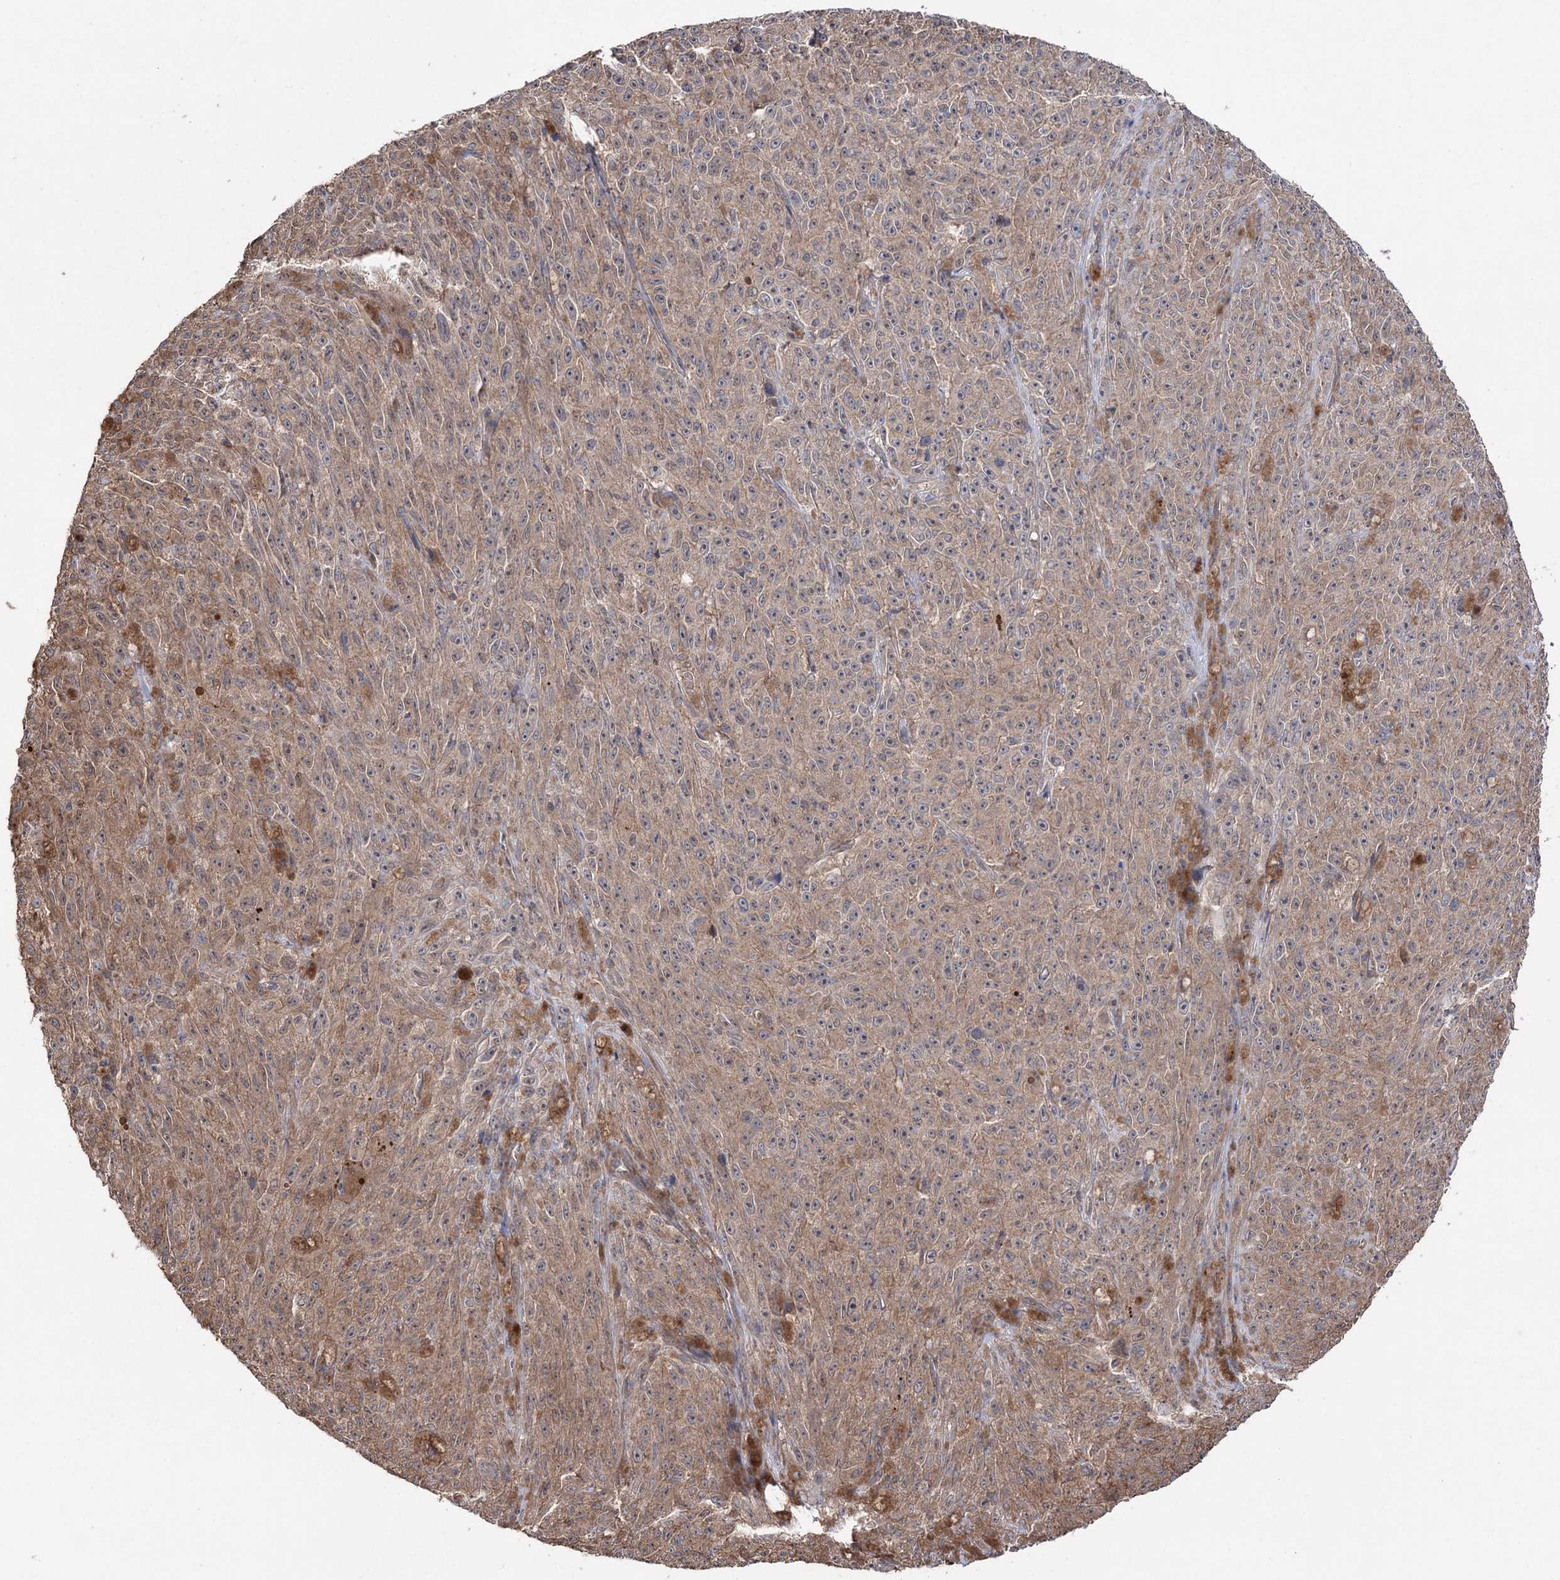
{"staining": {"intensity": "moderate", "quantity": "25%-75%", "location": "cytoplasmic/membranous"}, "tissue": "melanoma", "cell_type": "Tumor cells", "image_type": "cancer", "snomed": [{"axis": "morphology", "description": "Malignant melanoma, NOS"}, {"axis": "topography", "description": "Skin"}], "caption": "Immunohistochemical staining of malignant melanoma shows moderate cytoplasmic/membranous protein expression in approximately 25%-75% of tumor cells.", "gene": "LARS2", "patient": {"sex": "female", "age": 82}}